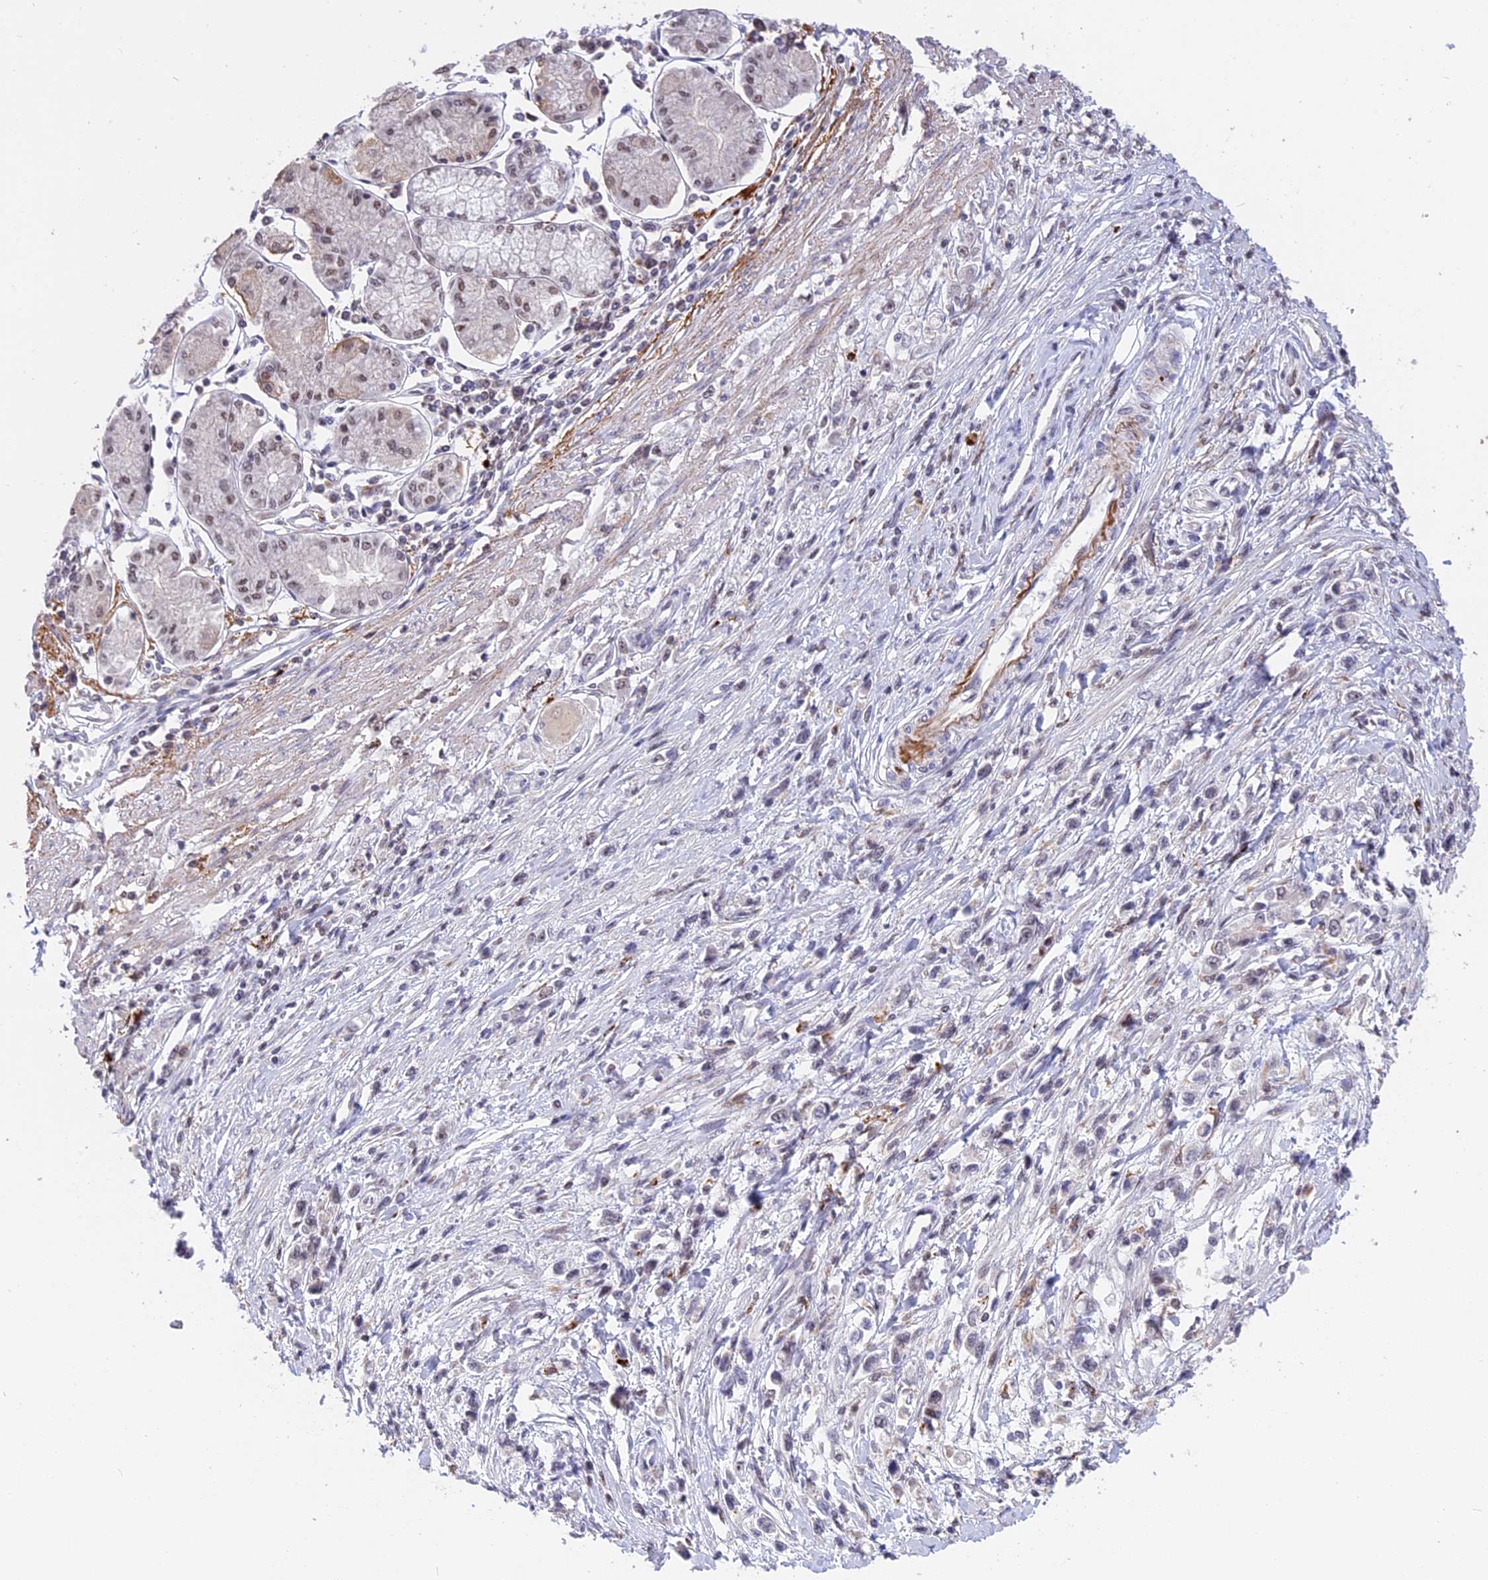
{"staining": {"intensity": "negative", "quantity": "none", "location": "none"}, "tissue": "stomach cancer", "cell_type": "Tumor cells", "image_type": "cancer", "snomed": [{"axis": "morphology", "description": "Adenocarcinoma, NOS"}, {"axis": "topography", "description": "Stomach"}], "caption": "Protein analysis of stomach adenocarcinoma shows no significant staining in tumor cells.", "gene": "POLR2C", "patient": {"sex": "female", "age": 59}}